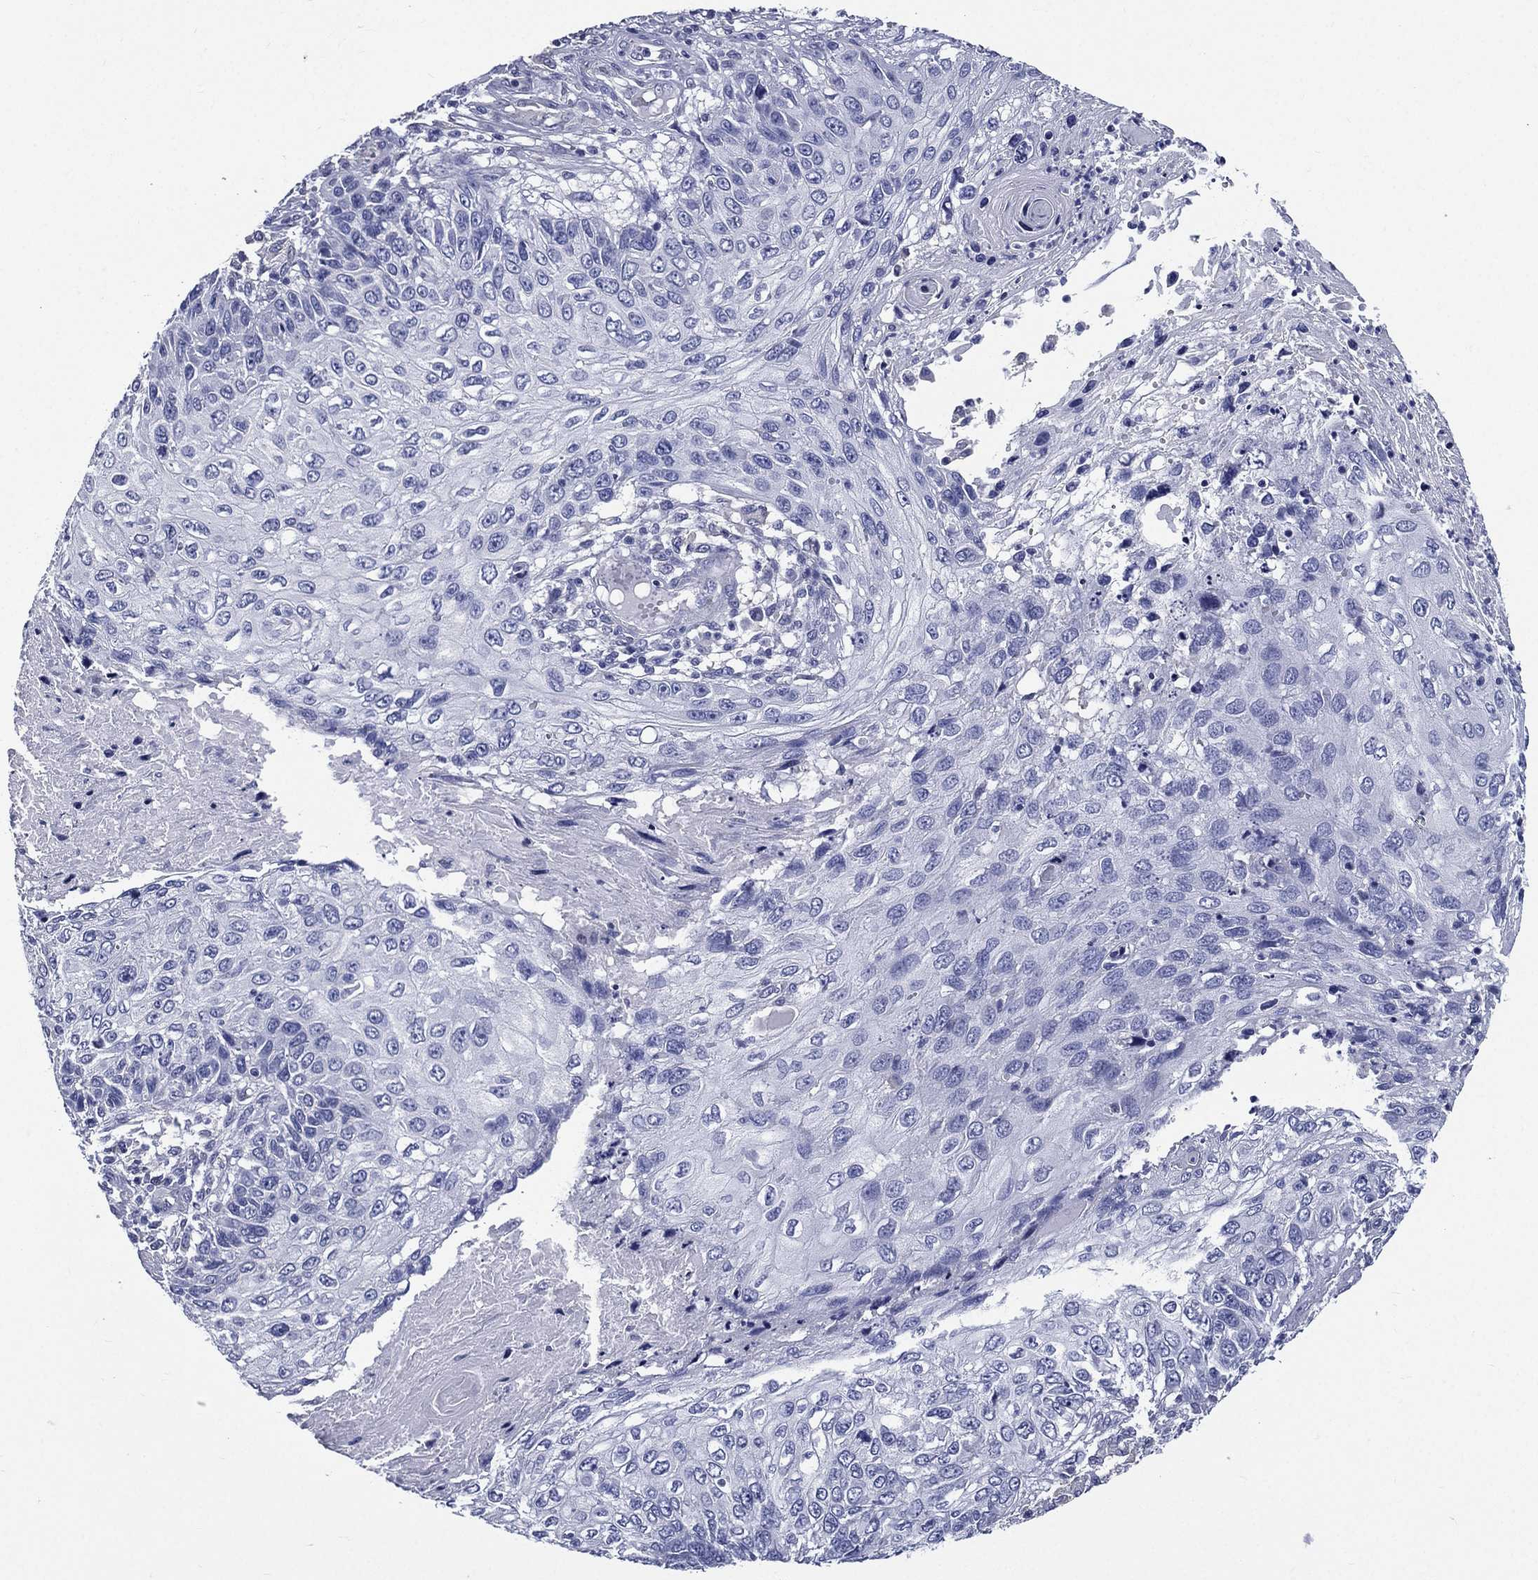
{"staining": {"intensity": "negative", "quantity": "none", "location": "none"}, "tissue": "skin cancer", "cell_type": "Tumor cells", "image_type": "cancer", "snomed": [{"axis": "morphology", "description": "Squamous cell carcinoma, NOS"}, {"axis": "topography", "description": "Skin"}], "caption": "Skin squamous cell carcinoma stained for a protein using immunohistochemistry (IHC) reveals no staining tumor cells.", "gene": "DPYS", "patient": {"sex": "male", "age": 92}}